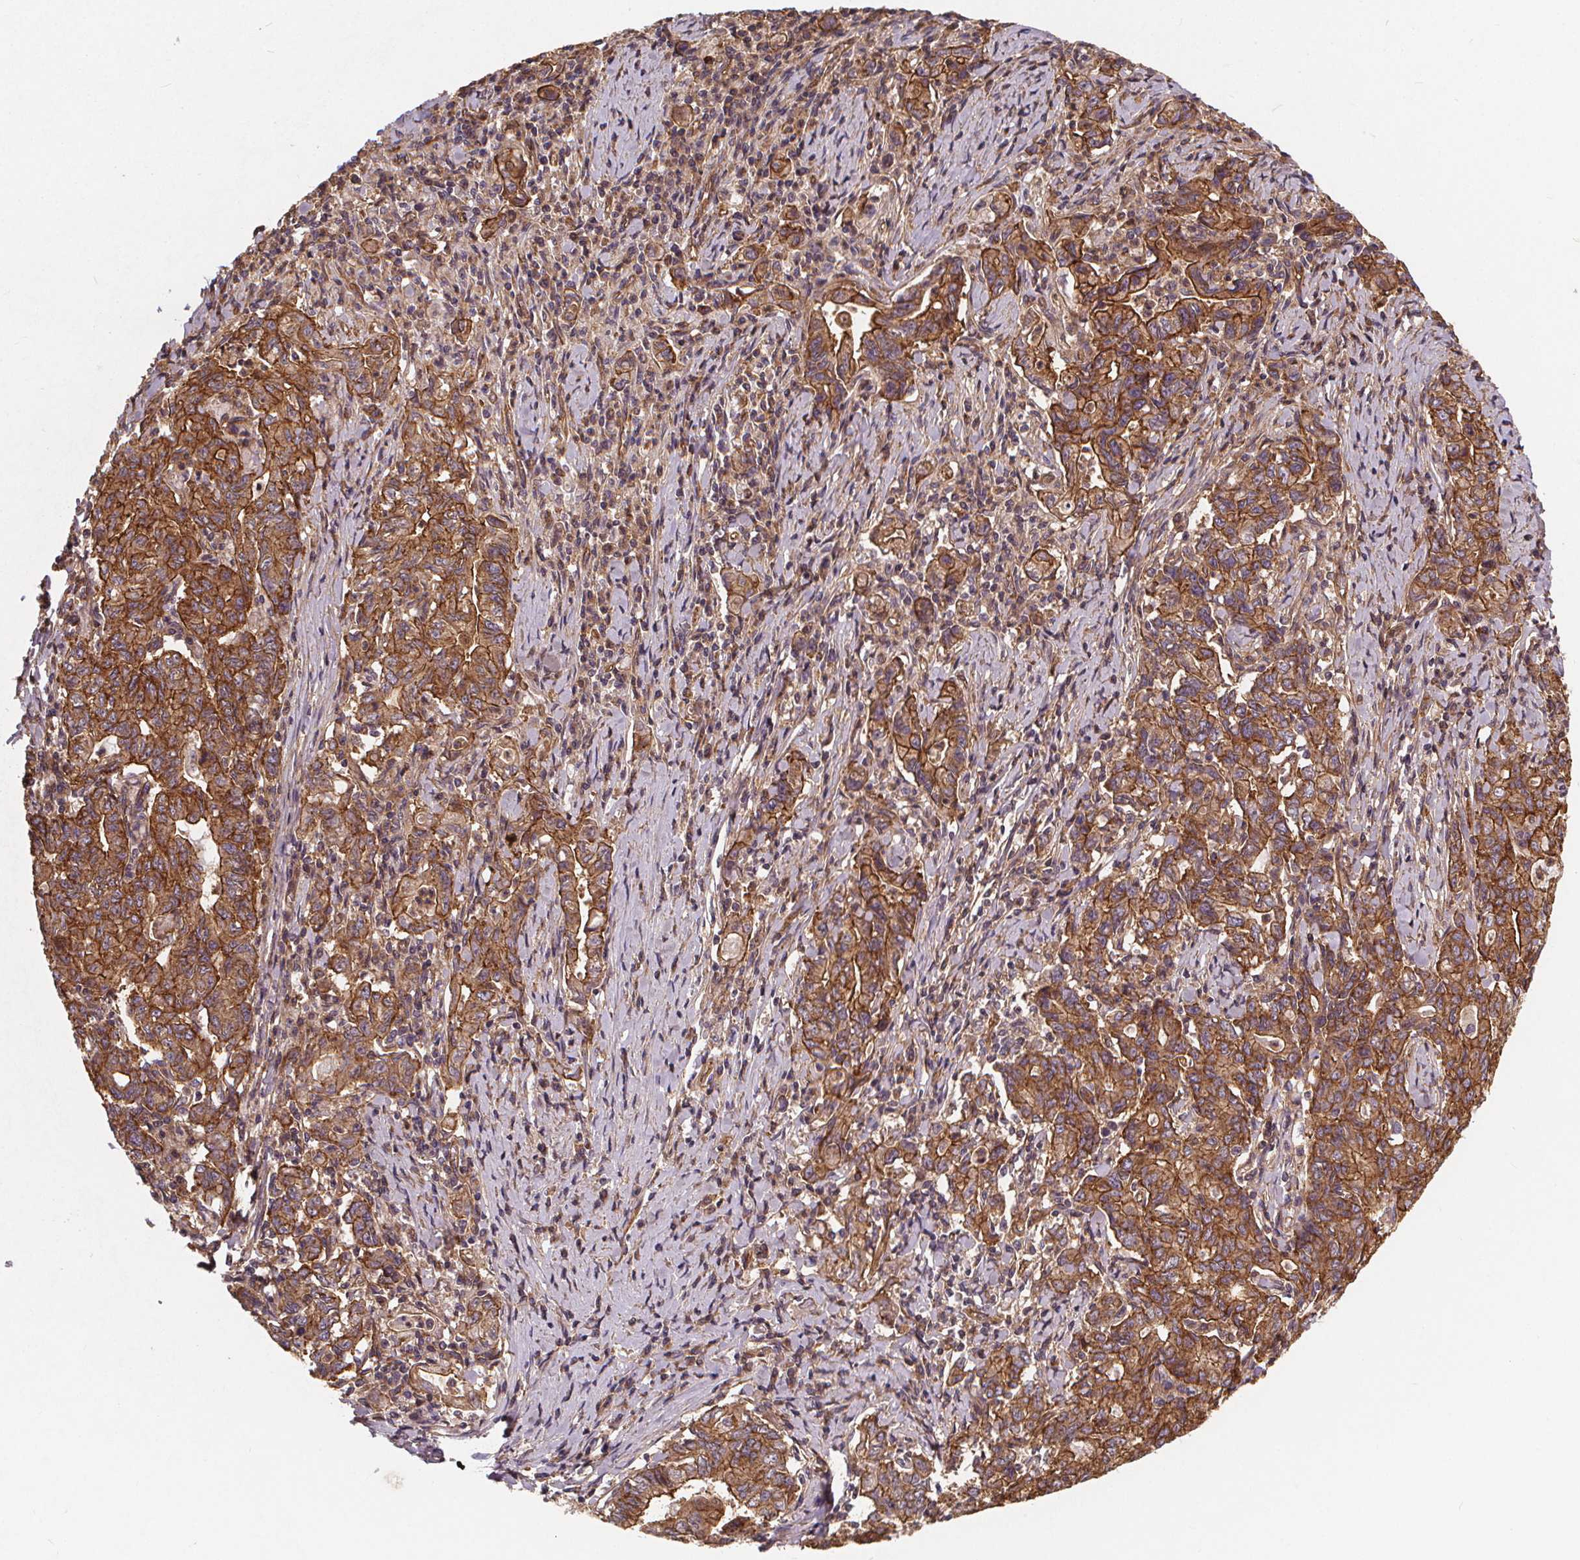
{"staining": {"intensity": "strong", "quantity": ">75%", "location": "cytoplasmic/membranous"}, "tissue": "stomach cancer", "cell_type": "Tumor cells", "image_type": "cancer", "snomed": [{"axis": "morphology", "description": "Adenocarcinoma, NOS"}, {"axis": "topography", "description": "Stomach, upper"}], "caption": "The histopathology image shows a brown stain indicating the presence of a protein in the cytoplasmic/membranous of tumor cells in stomach adenocarcinoma.", "gene": "CLINT1", "patient": {"sex": "female", "age": 79}}